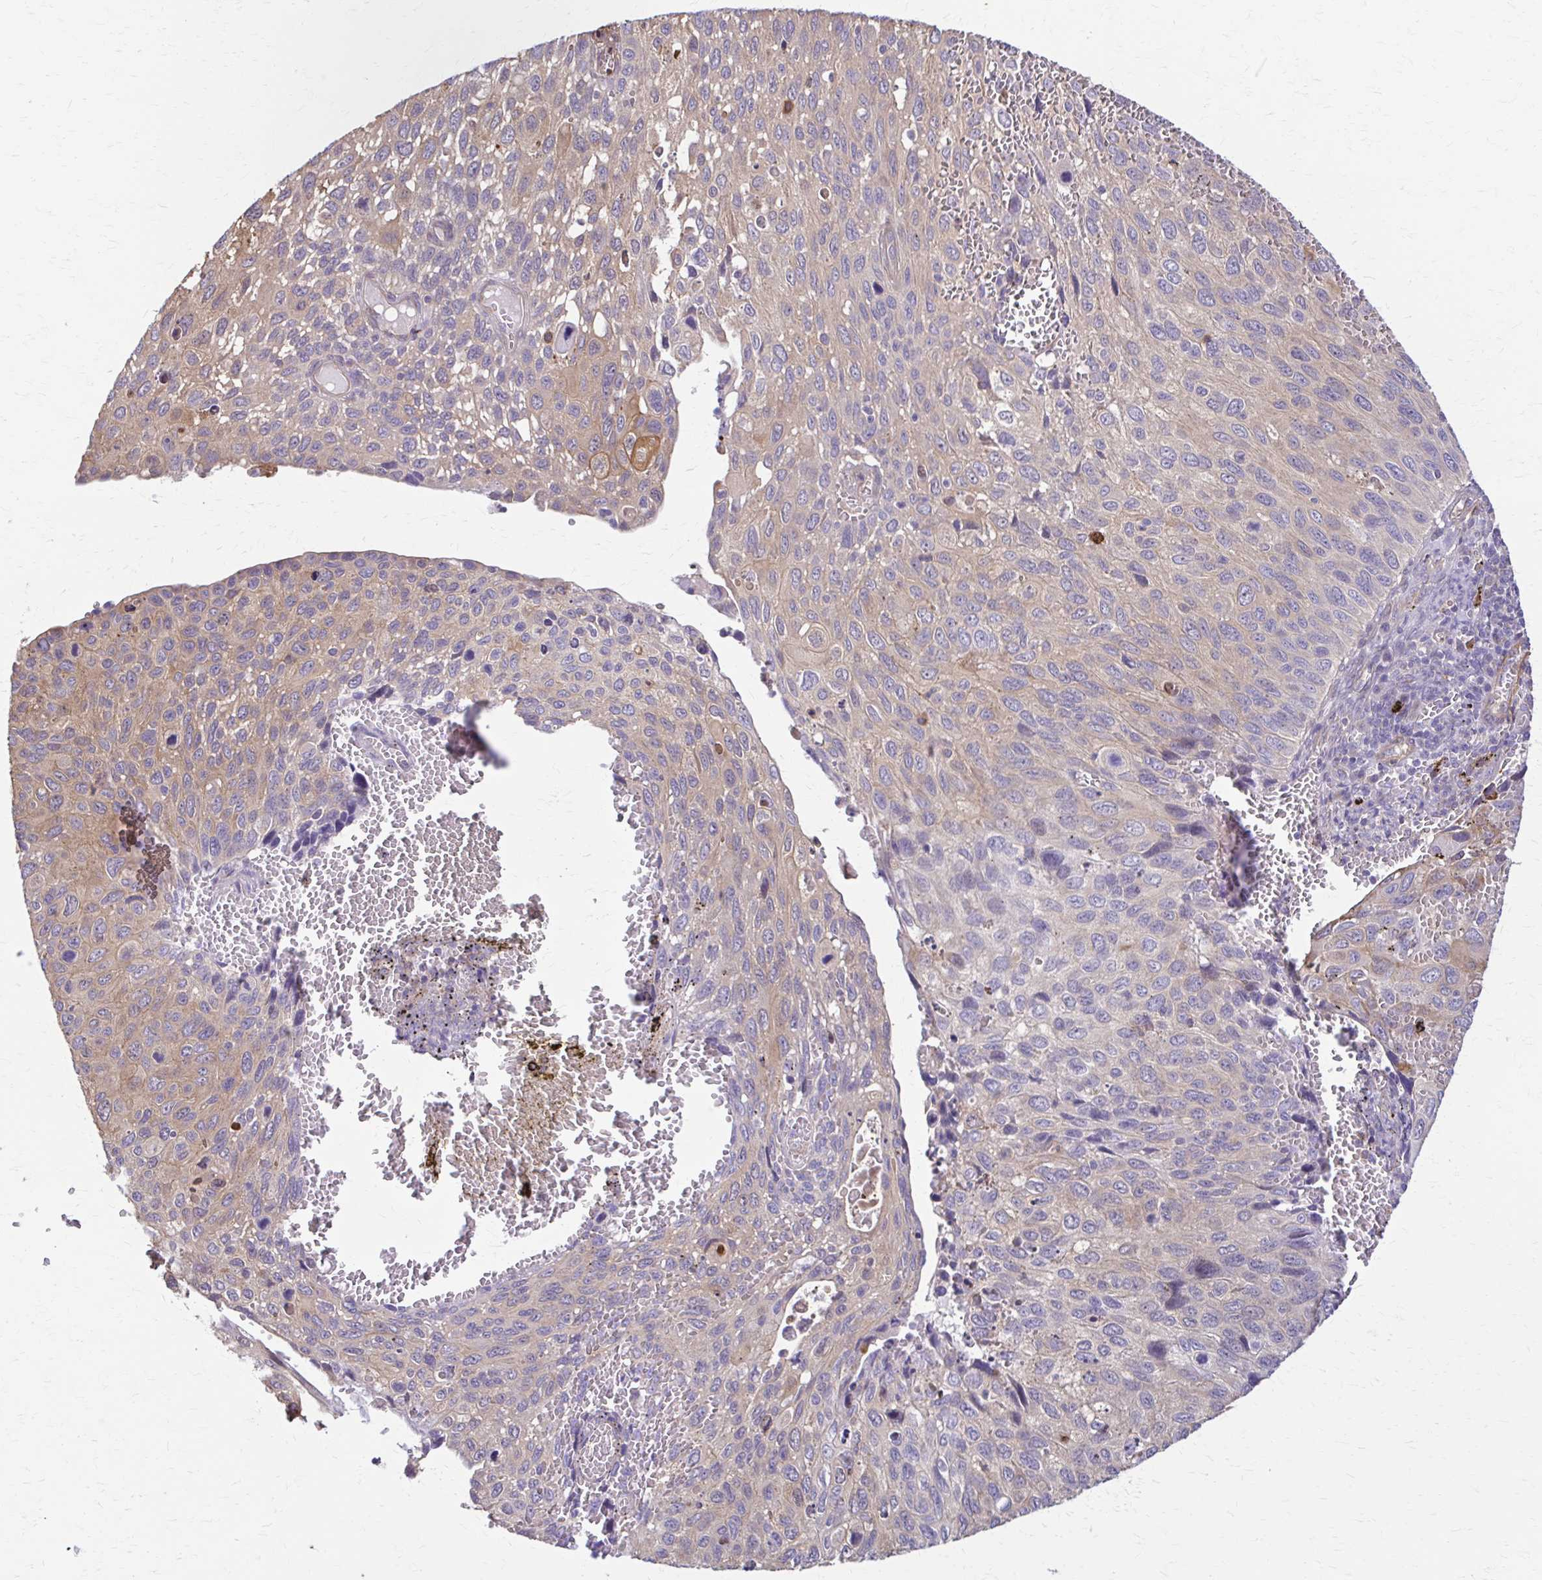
{"staining": {"intensity": "negative", "quantity": "none", "location": "none"}, "tissue": "cervical cancer", "cell_type": "Tumor cells", "image_type": "cancer", "snomed": [{"axis": "morphology", "description": "Squamous cell carcinoma, NOS"}, {"axis": "topography", "description": "Cervix"}], "caption": "Histopathology image shows no protein expression in tumor cells of cervical squamous cell carcinoma tissue.", "gene": "DSP", "patient": {"sex": "female", "age": 70}}